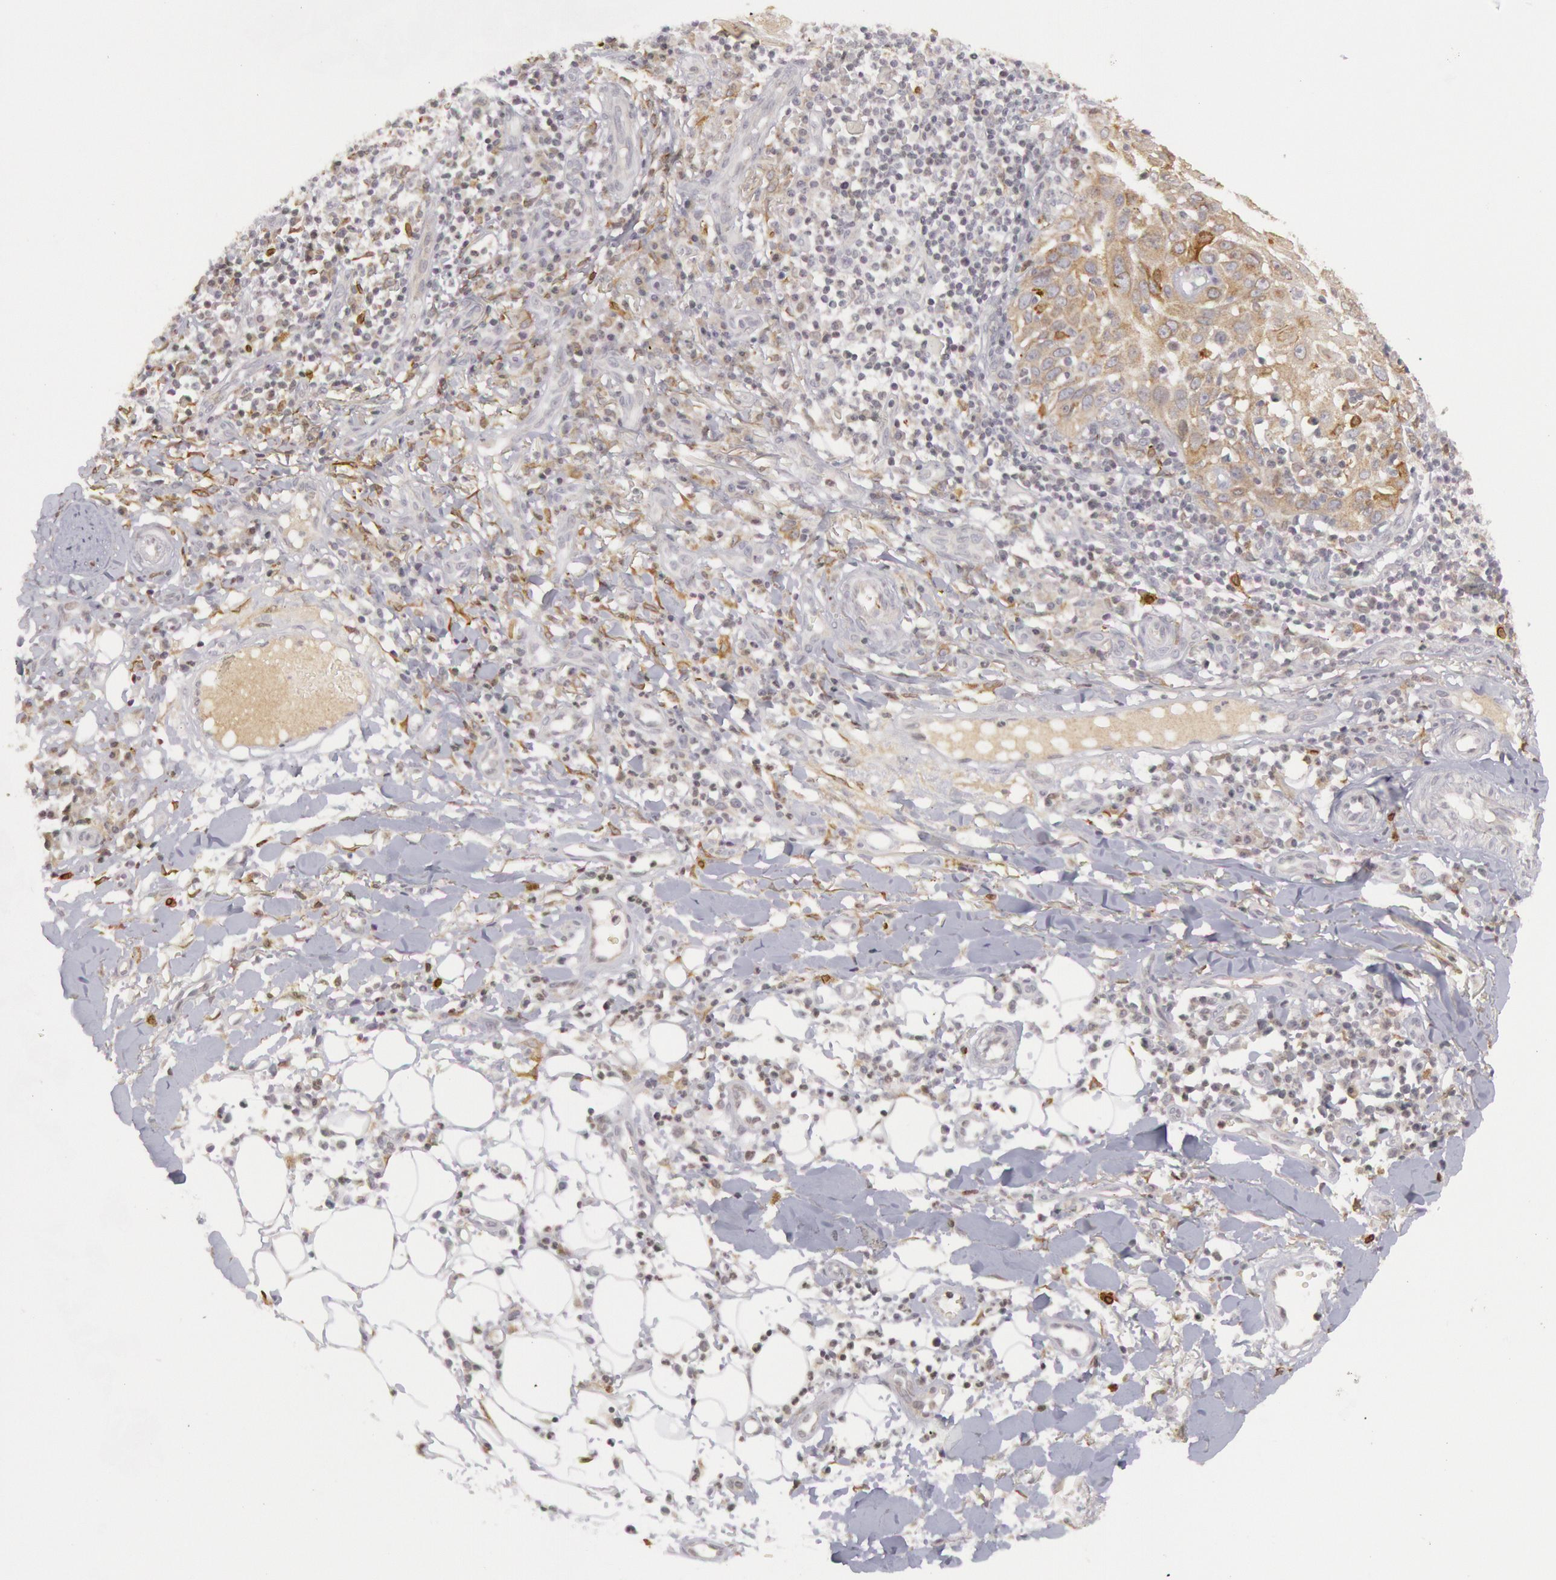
{"staining": {"intensity": "weak", "quantity": ">75%", "location": "cytoplasmic/membranous"}, "tissue": "skin cancer", "cell_type": "Tumor cells", "image_type": "cancer", "snomed": [{"axis": "morphology", "description": "Squamous cell carcinoma, NOS"}, {"axis": "topography", "description": "Skin"}], "caption": "Skin cancer stained with a brown dye reveals weak cytoplasmic/membranous positive staining in about >75% of tumor cells.", "gene": "PTGS2", "patient": {"sex": "female", "age": 89}}